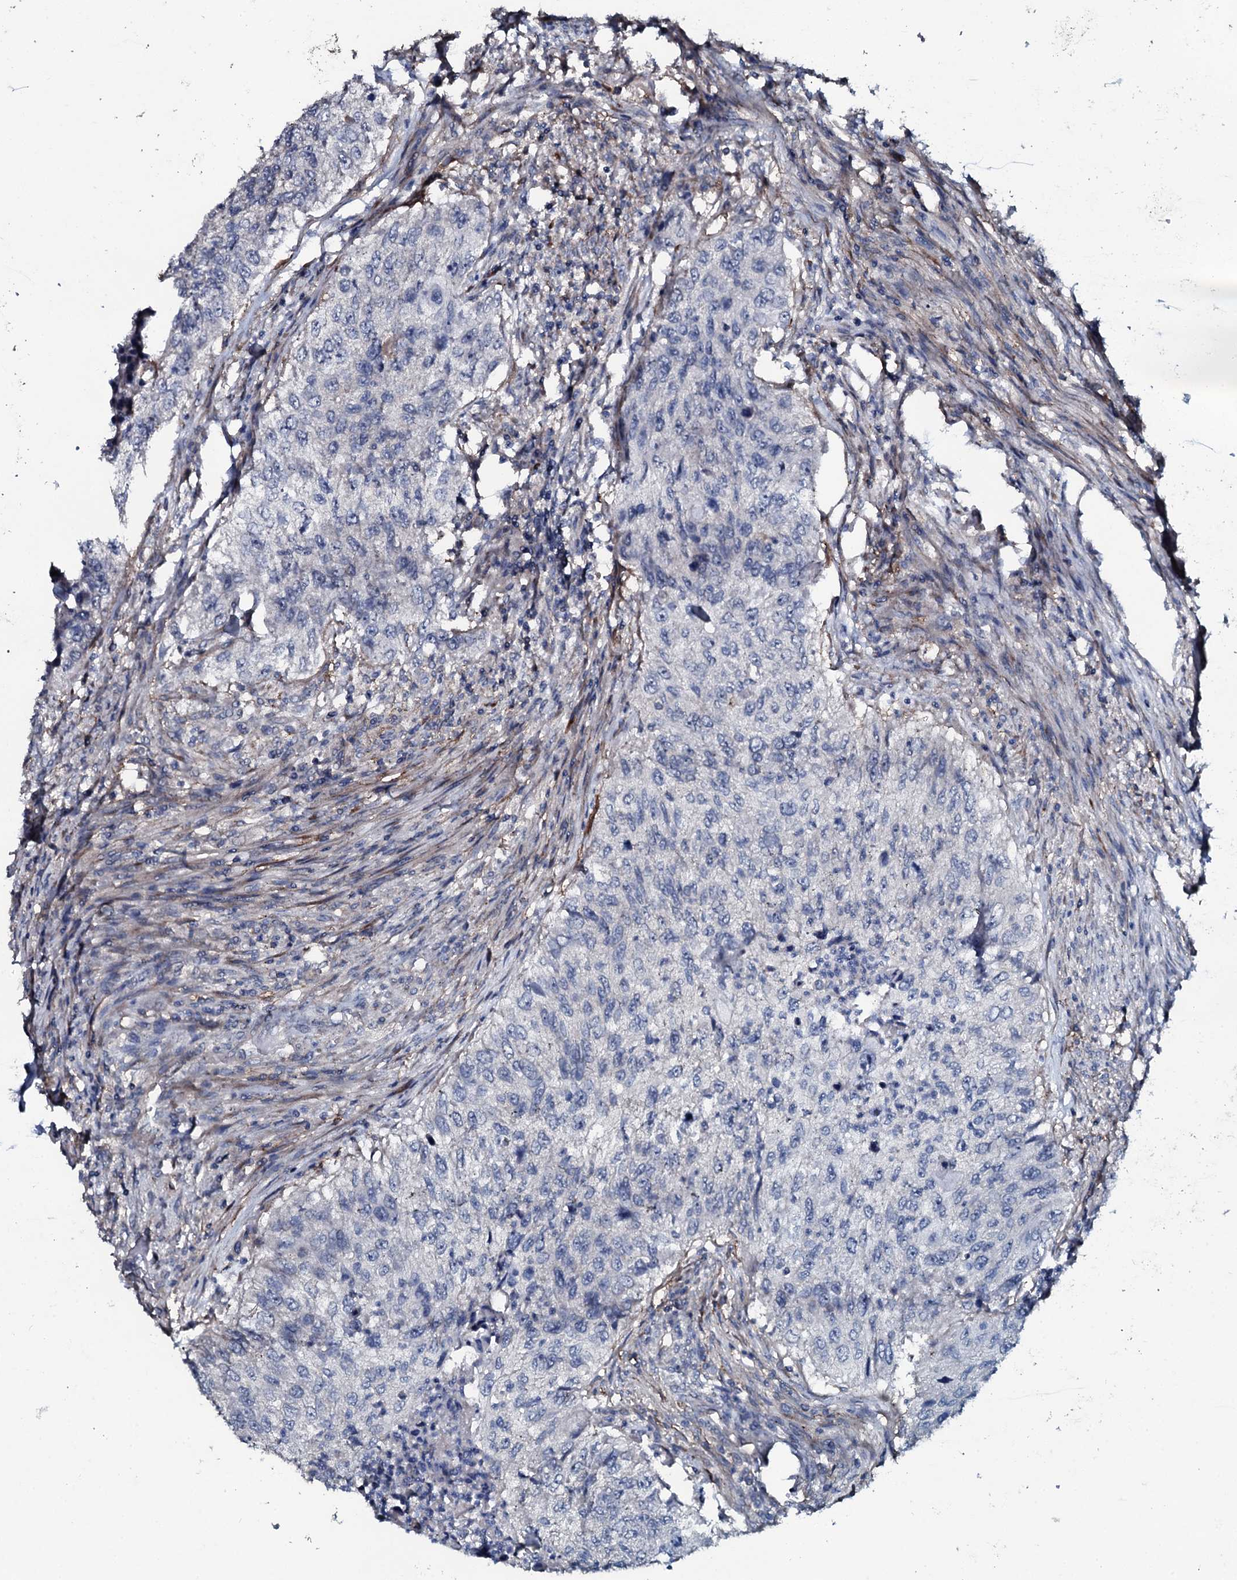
{"staining": {"intensity": "negative", "quantity": "none", "location": "none"}, "tissue": "urothelial cancer", "cell_type": "Tumor cells", "image_type": "cancer", "snomed": [{"axis": "morphology", "description": "Urothelial carcinoma, High grade"}, {"axis": "topography", "description": "Urinary bladder"}], "caption": "IHC of urothelial carcinoma (high-grade) shows no expression in tumor cells.", "gene": "IL12B", "patient": {"sex": "female", "age": 60}}